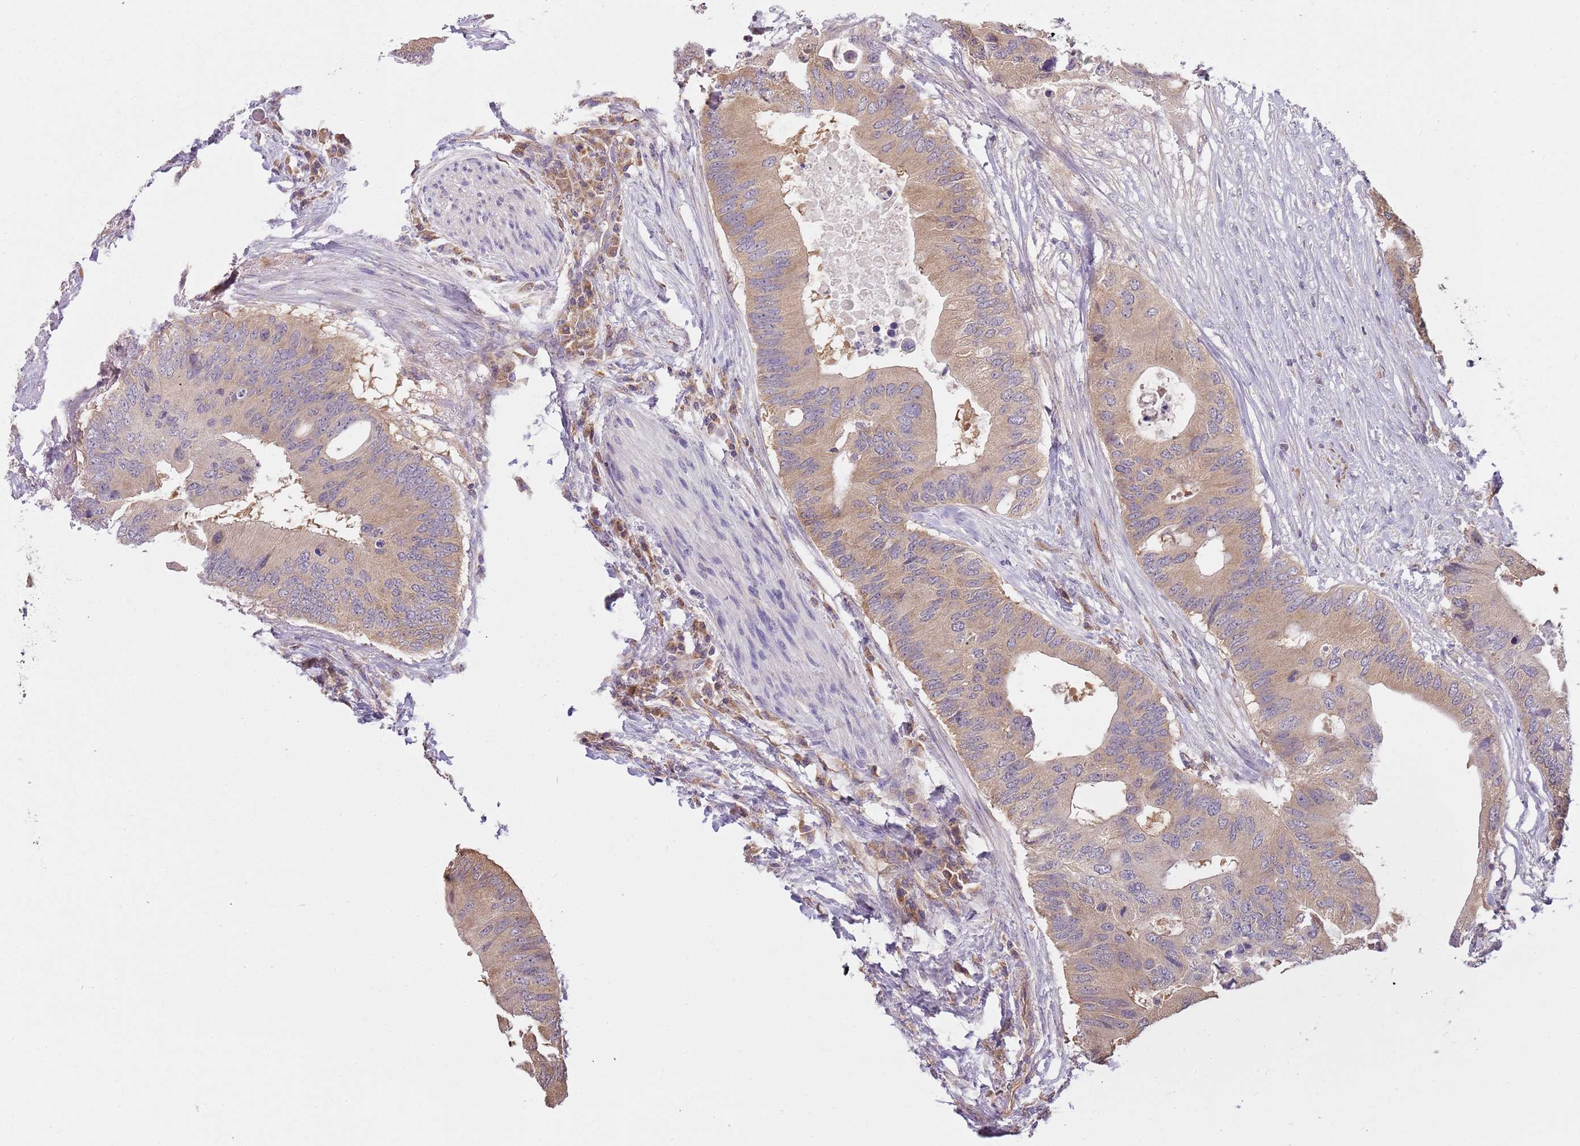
{"staining": {"intensity": "weak", "quantity": ">75%", "location": "cytoplasmic/membranous"}, "tissue": "colorectal cancer", "cell_type": "Tumor cells", "image_type": "cancer", "snomed": [{"axis": "morphology", "description": "Adenocarcinoma, NOS"}, {"axis": "topography", "description": "Colon"}], "caption": "Tumor cells demonstrate low levels of weak cytoplasmic/membranous positivity in about >75% of cells in human adenocarcinoma (colorectal).", "gene": "SKOR2", "patient": {"sex": "male", "age": 71}}